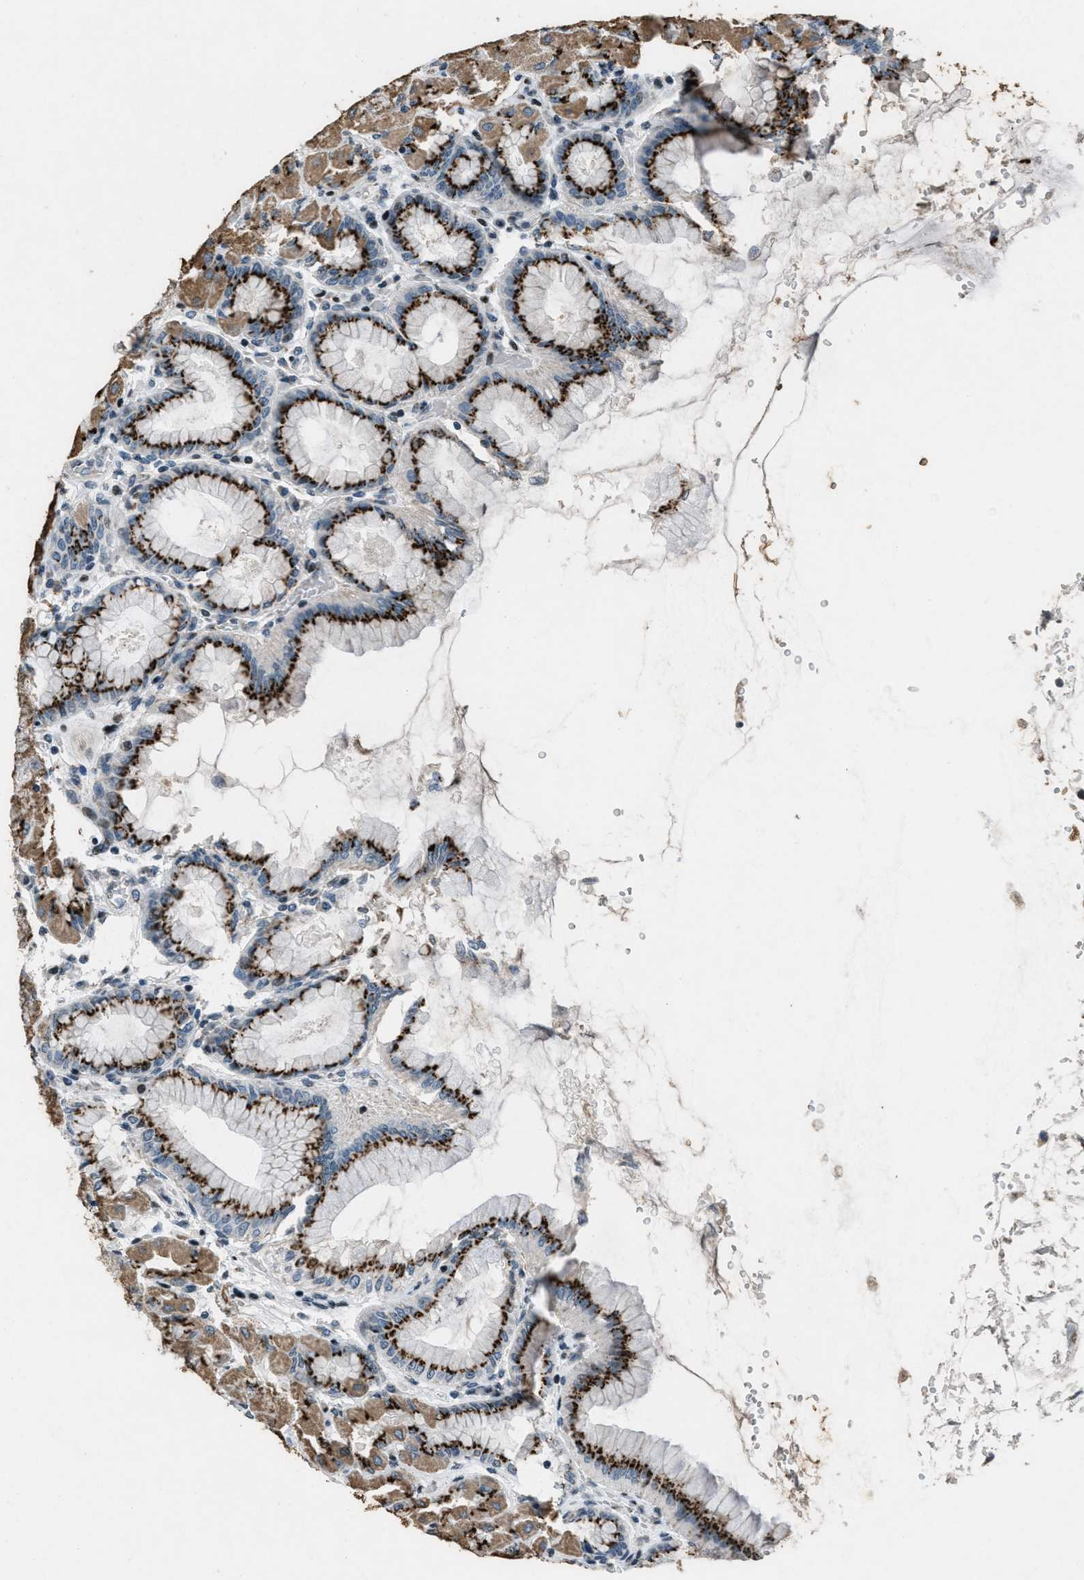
{"staining": {"intensity": "strong", "quantity": "25%-75%", "location": "cytoplasmic/membranous"}, "tissue": "stomach", "cell_type": "Glandular cells", "image_type": "normal", "snomed": [{"axis": "morphology", "description": "Normal tissue, NOS"}, {"axis": "topography", "description": "Stomach, upper"}], "caption": "A high-resolution histopathology image shows IHC staining of unremarkable stomach, which reveals strong cytoplasmic/membranous staining in about 25%-75% of glandular cells.", "gene": "GPC6", "patient": {"sex": "female", "age": 56}}